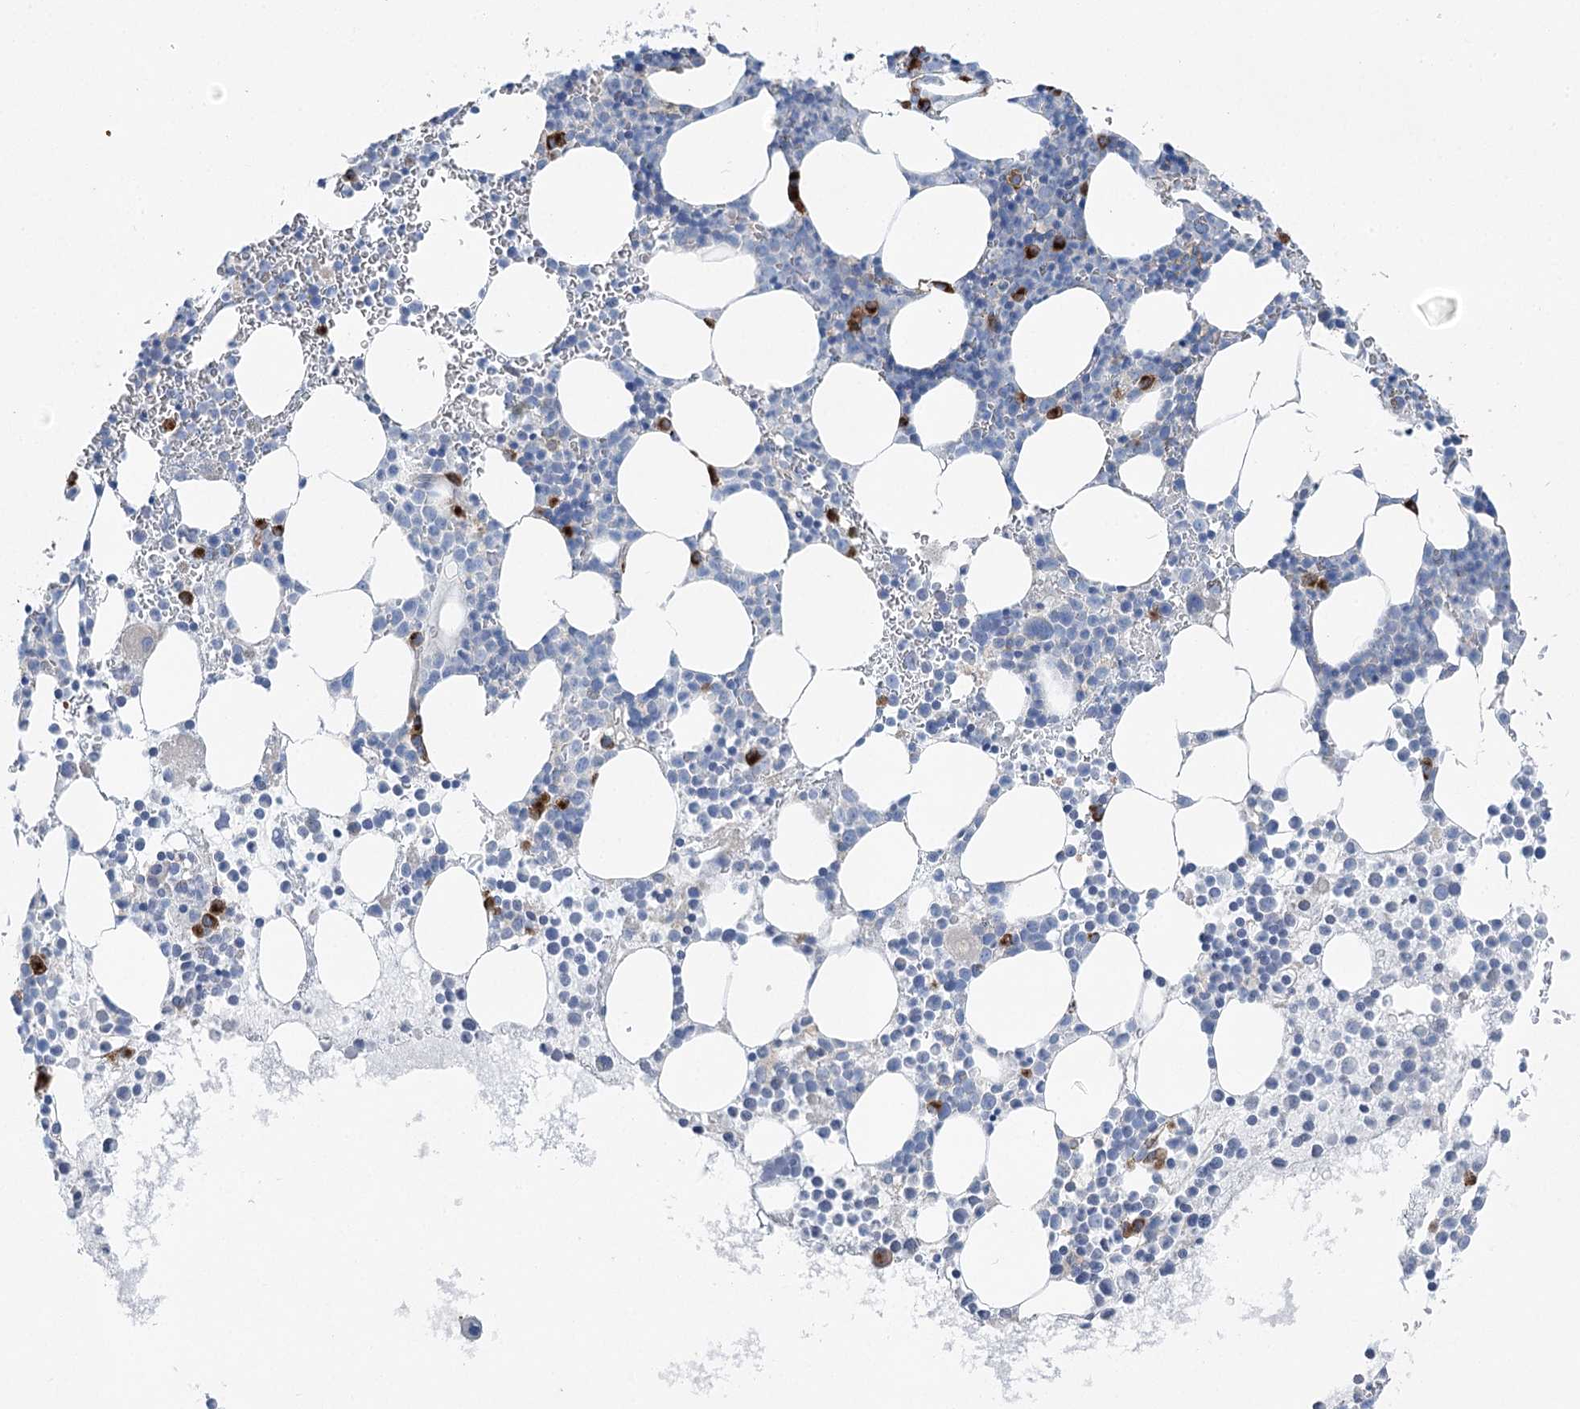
{"staining": {"intensity": "strong", "quantity": "<25%", "location": "cytoplasmic/membranous"}, "tissue": "bone marrow", "cell_type": "Hematopoietic cells", "image_type": "normal", "snomed": [{"axis": "morphology", "description": "Normal tissue, NOS"}, {"axis": "topography", "description": "Bone marrow"}], "caption": "Strong cytoplasmic/membranous protein positivity is seen in approximately <25% of hematopoietic cells in bone marrow.", "gene": "POGLUT1", "patient": {"sex": "female", "age": 78}}